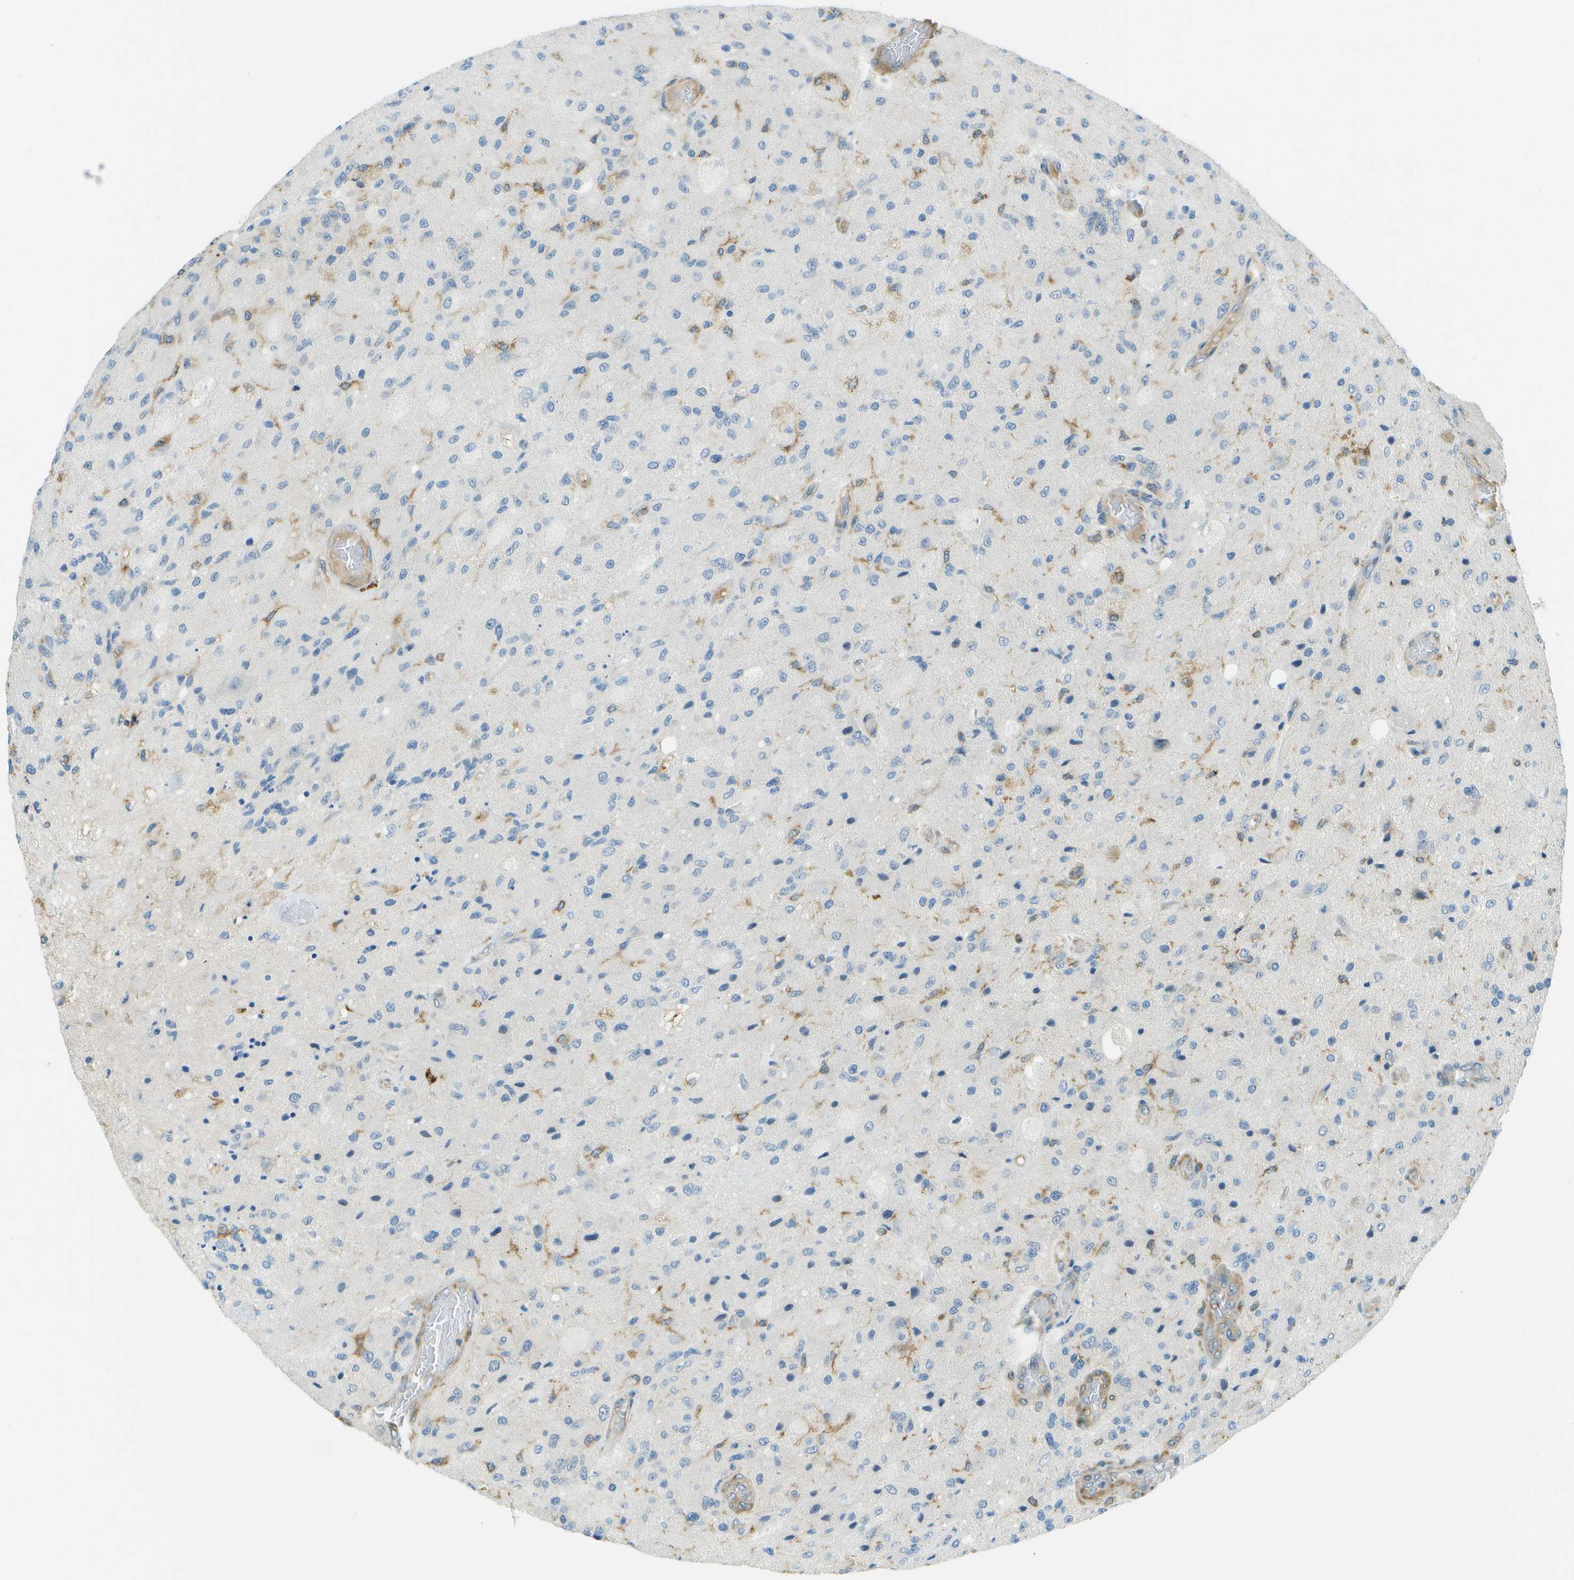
{"staining": {"intensity": "negative", "quantity": "none", "location": "none"}, "tissue": "glioma", "cell_type": "Tumor cells", "image_type": "cancer", "snomed": [{"axis": "morphology", "description": "Normal tissue, NOS"}, {"axis": "morphology", "description": "Glioma, malignant, High grade"}, {"axis": "topography", "description": "Cerebral cortex"}], "caption": "A photomicrograph of human glioma is negative for staining in tumor cells. (DAB (3,3'-diaminobenzidine) IHC visualized using brightfield microscopy, high magnification).", "gene": "TMTC1", "patient": {"sex": "male", "age": 77}}